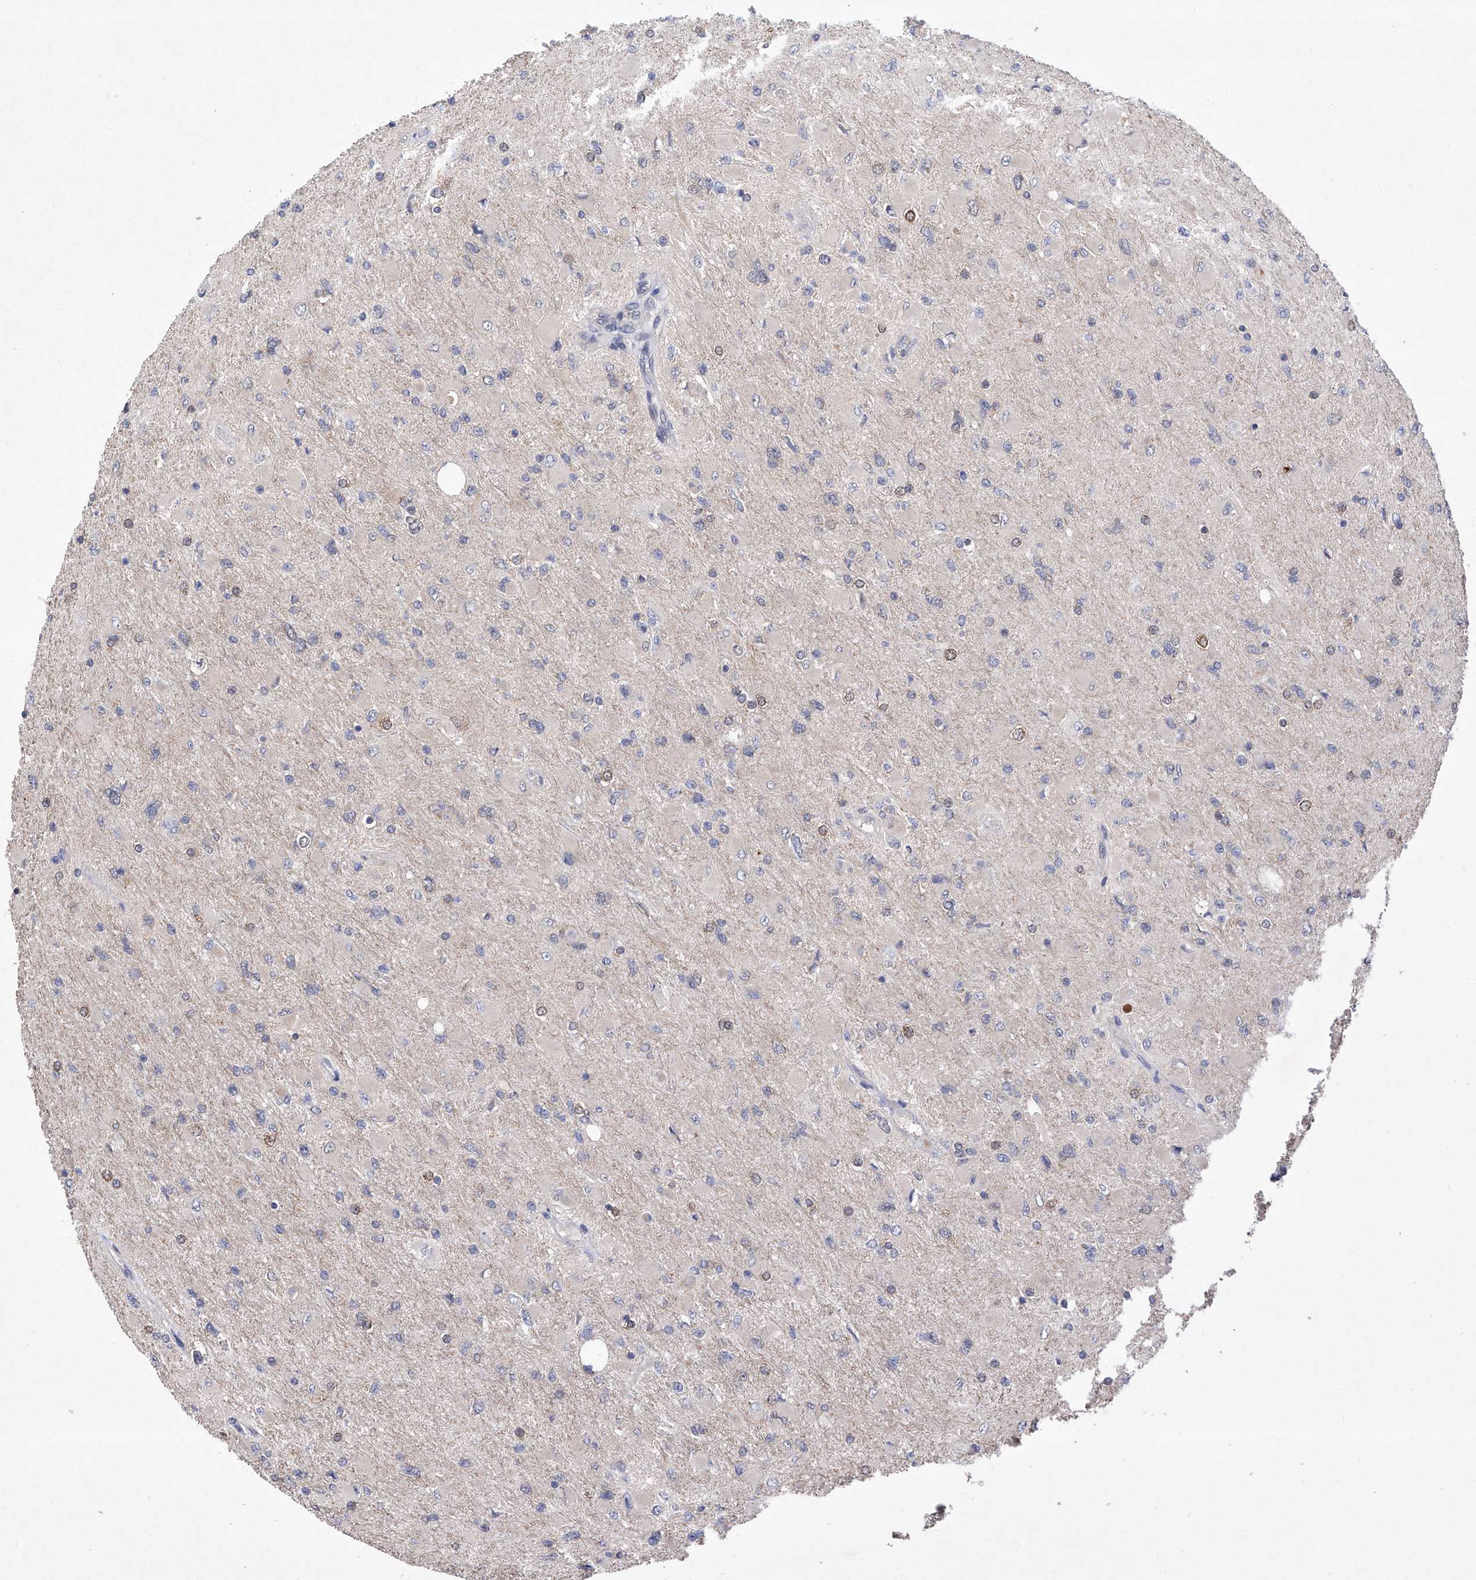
{"staining": {"intensity": "negative", "quantity": "none", "location": "none"}, "tissue": "glioma", "cell_type": "Tumor cells", "image_type": "cancer", "snomed": [{"axis": "morphology", "description": "Glioma, malignant, High grade"}, {"axis": "topography", "description": "Cerebral cortex"}], "caption": "Glioma stained for a protein using IHC exhibits no positivity tumor cells.", "gene": "USP45", "patient": {"sex": "female", "age": 36}}